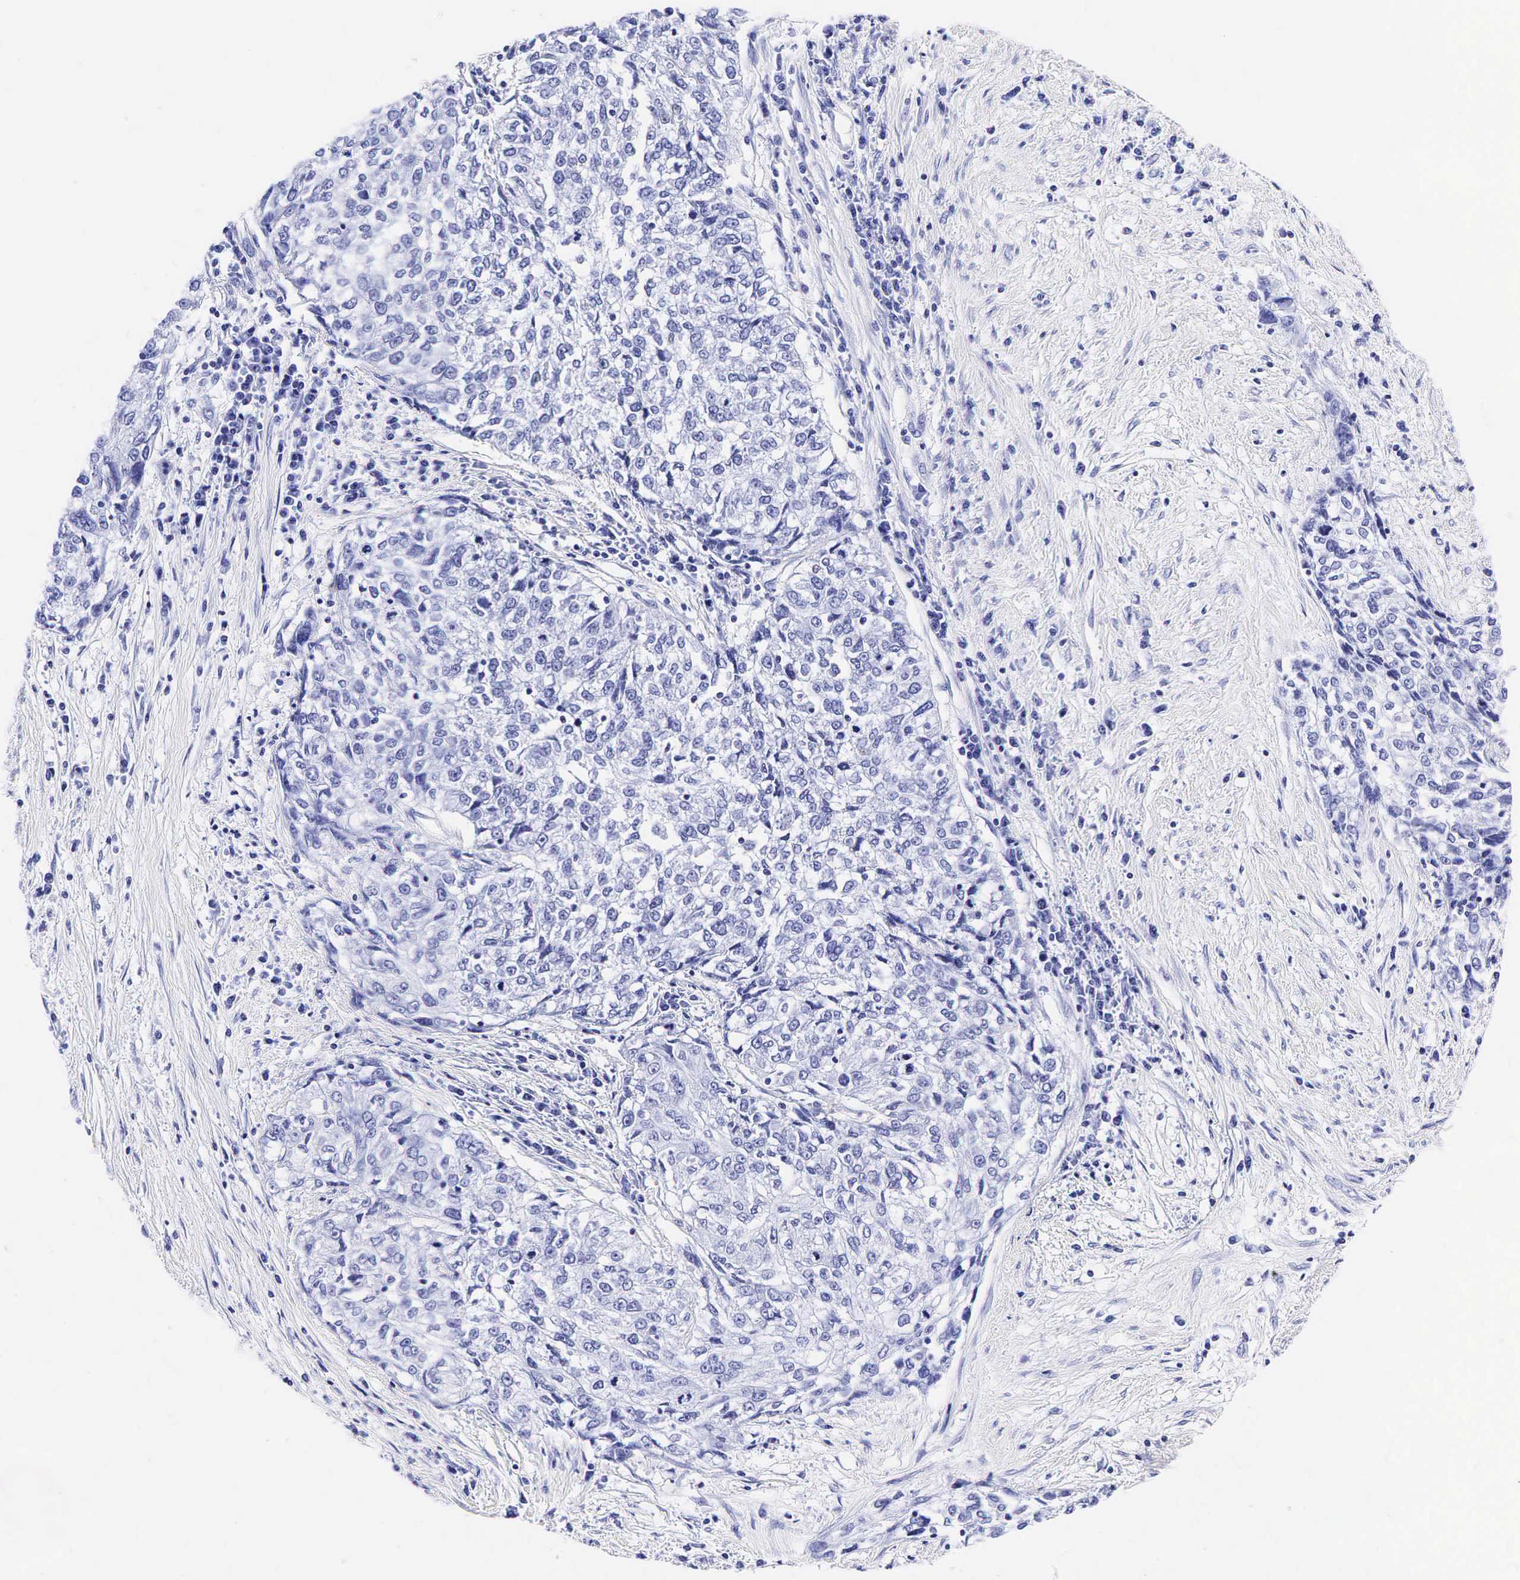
{"staining": {"intensity": "negative", "quantity": "none", "location": "none"}, "tissue": "cervical cancer", "cell_type": "Tumor cells", "image_type": "cancer", "snomed": [{"axis": "morphology", "description": "Squamous cell carcinoma, NOS"}, {"axis": "topography", "description": "Cervix"}], "caption": "IHC photomicrograph of neoplastic tissue: human cervical squamous cell carcinoma stained with DAB (3,3'-diaminobenzidine) displays no significant protein staining in tumor cells.", "gene": "KLK3", "patient": {"sex": "female", "age": 57}}